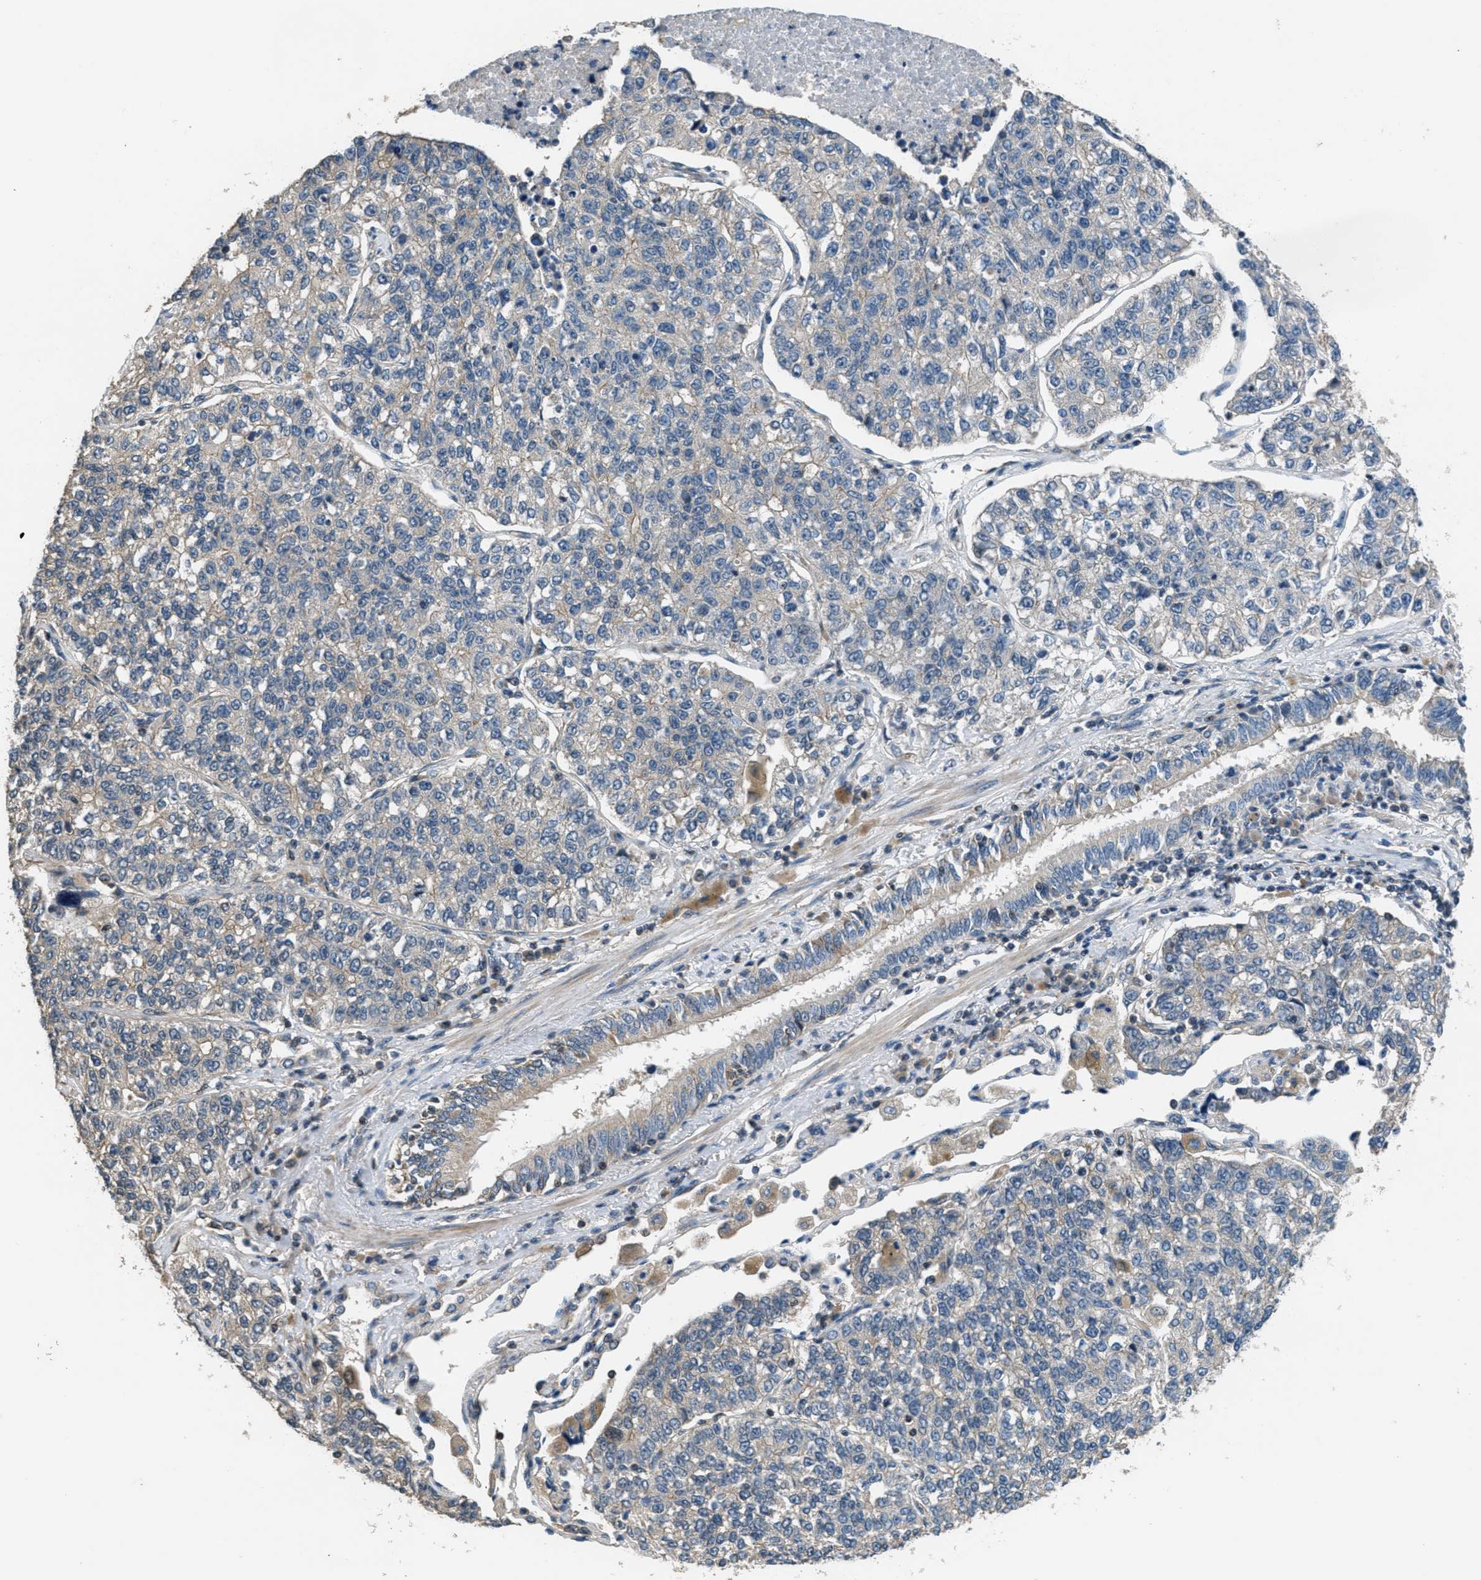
{"staining": {"intensity": "negative", "quantity": "none", "location": "none"}, "tissue": "lung cancer", "cell_type": "Tumor cells", "image_type": "cancer", "snomed": [{"axis": "morphology", "description": "Adenocarcinoma, NOS"}, {"axis": "topography", "description": "Lung"}], "caption": "Immunohistochemical staining of human lung cancer (adenocarcinoma) exhibits no significant staining in tumor cells.", "gene": "NAT1", "patient": {"sex": "male", "age": 49}}